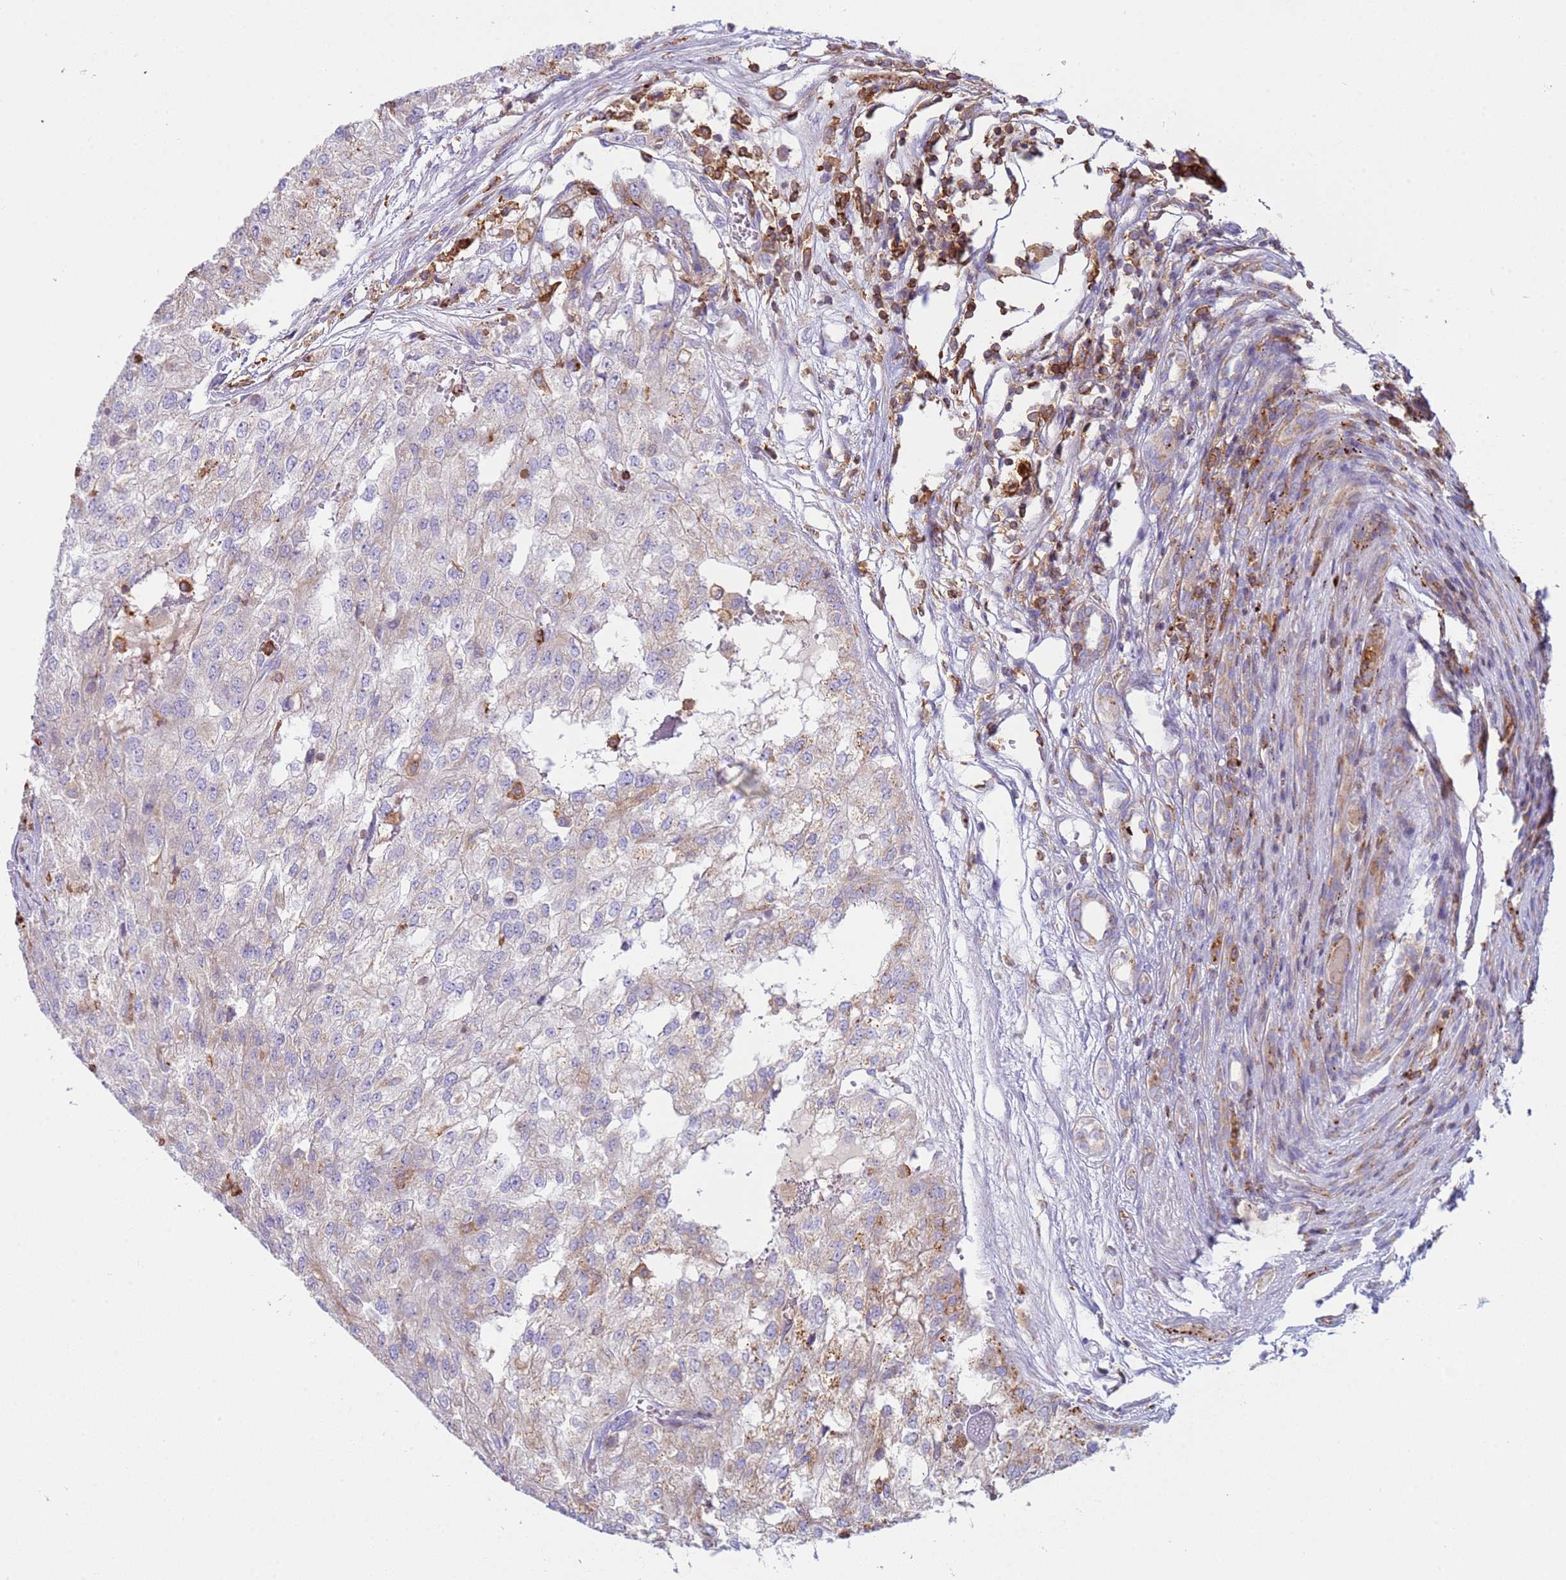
{"staining": {"intensity": "moderate", "quantity": "<25%", "location": "cytoplasmic/membranous"}, "tissue": "renal cancer", "cell_type": "Tumor cells", "image_type": "cancer", "snomed": [{"axis": "morphology", "description": "Adenocarcinoma, NOS"}, {"axis": "topography", "description": "Kidney"}], "caption": "Immunohistochemistry (IHC) photomicrograph of neoplastic tissue: human renal cancer (adenocarcinoma) stained using IHC demonstrates low levels of moderate protein expression localized specifically in the cytoplasmic/membranous of tumor cells, appearing as a cytoplasmic/membranous brown color.", "gene": "TTPAL", "patient": {"sex": "female", "age": 54}}